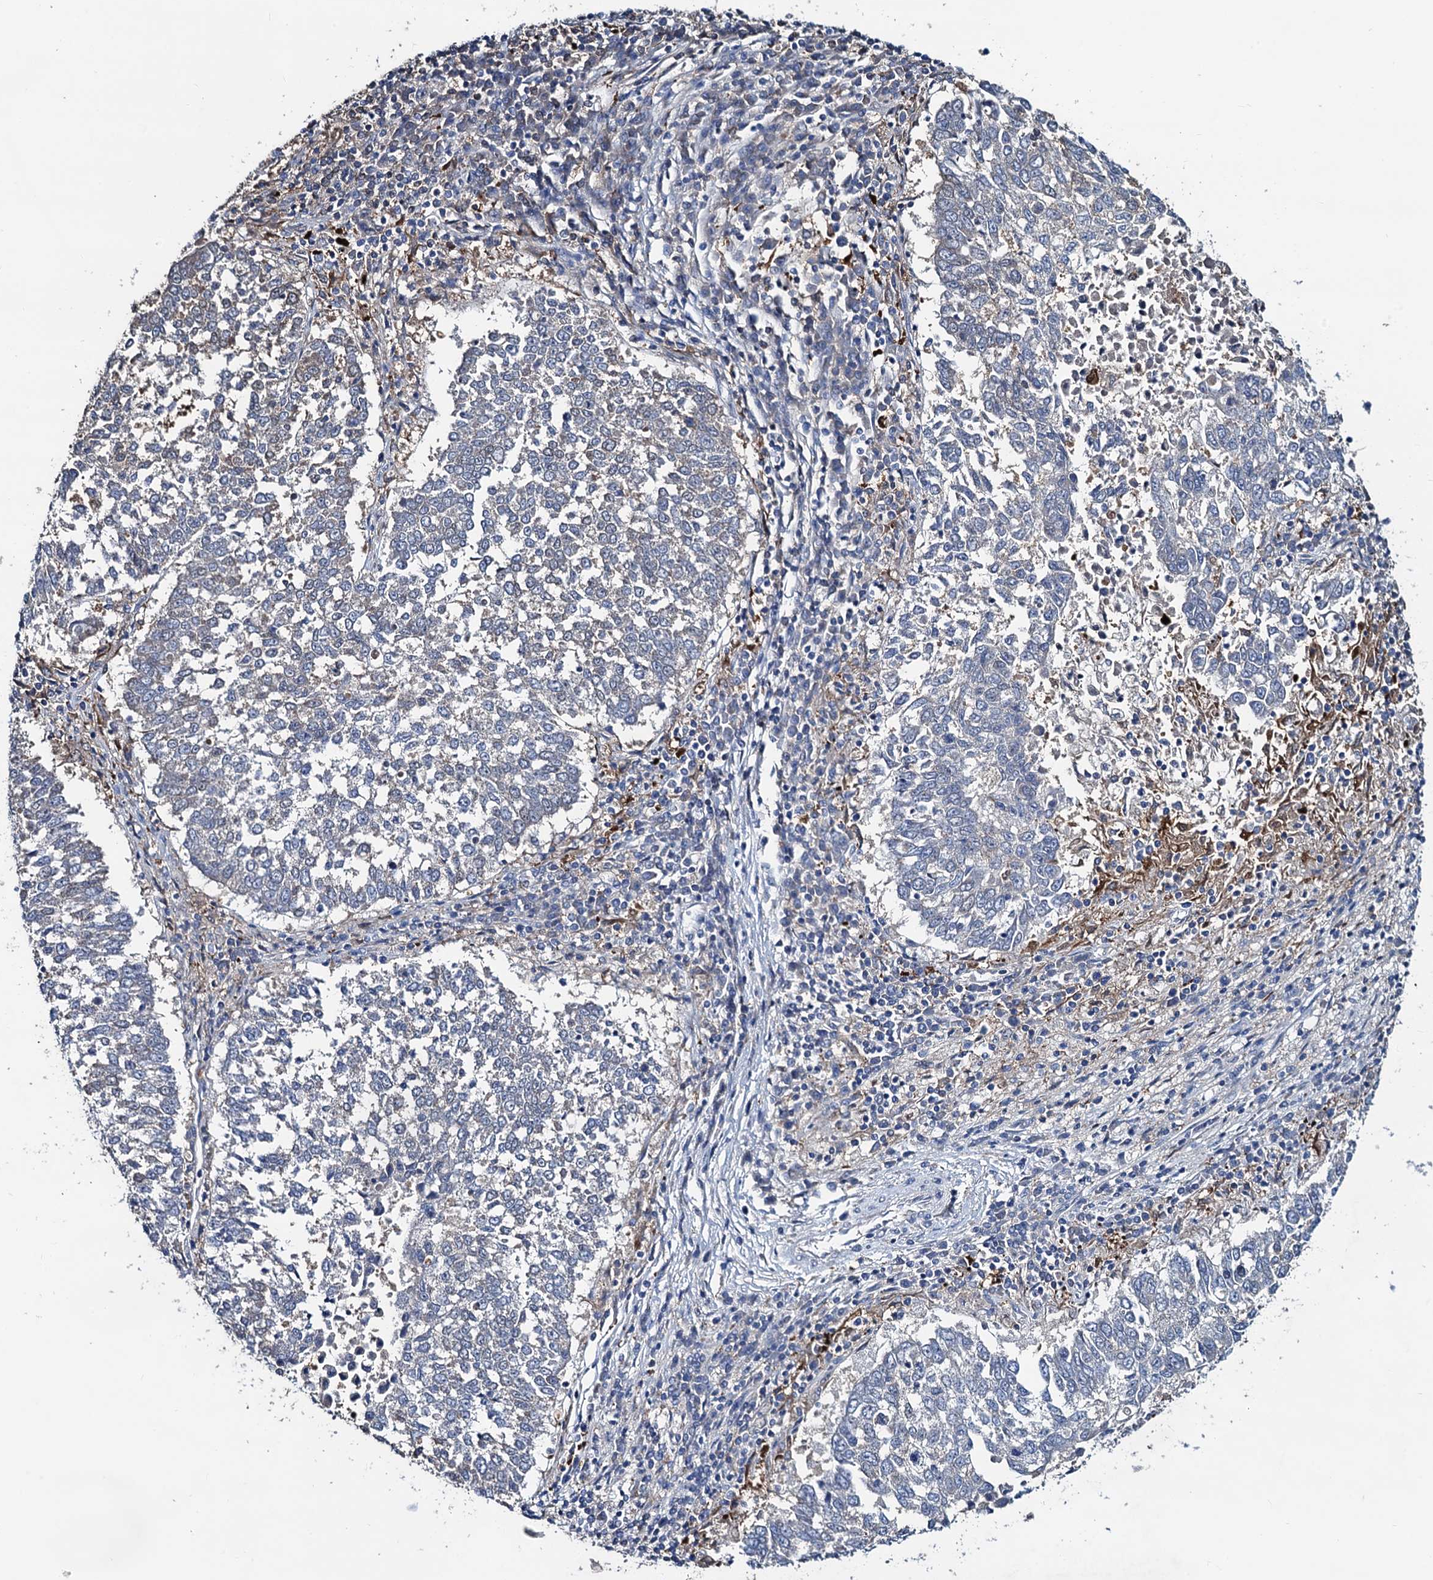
{"staining": {"intensity": "negative", "quantity": "none", "location": "none"}, "tissue": "lung cancer", "cell_type": "Tumor cells", "image_type": "cancer", "snomed": [{"axis": "morphology", "description": "Squamous cell carcinoma, NOS"}, {"axis": "topography", "description": "Lung"}], "caption": "A high-resolution histopathology image shows IHC staining of squamous cell carcinoma (lung), which shows no significant positivity in tumor cells.", "gene": "RTKN2", "patient": {"sex": "male", "age": 73}}